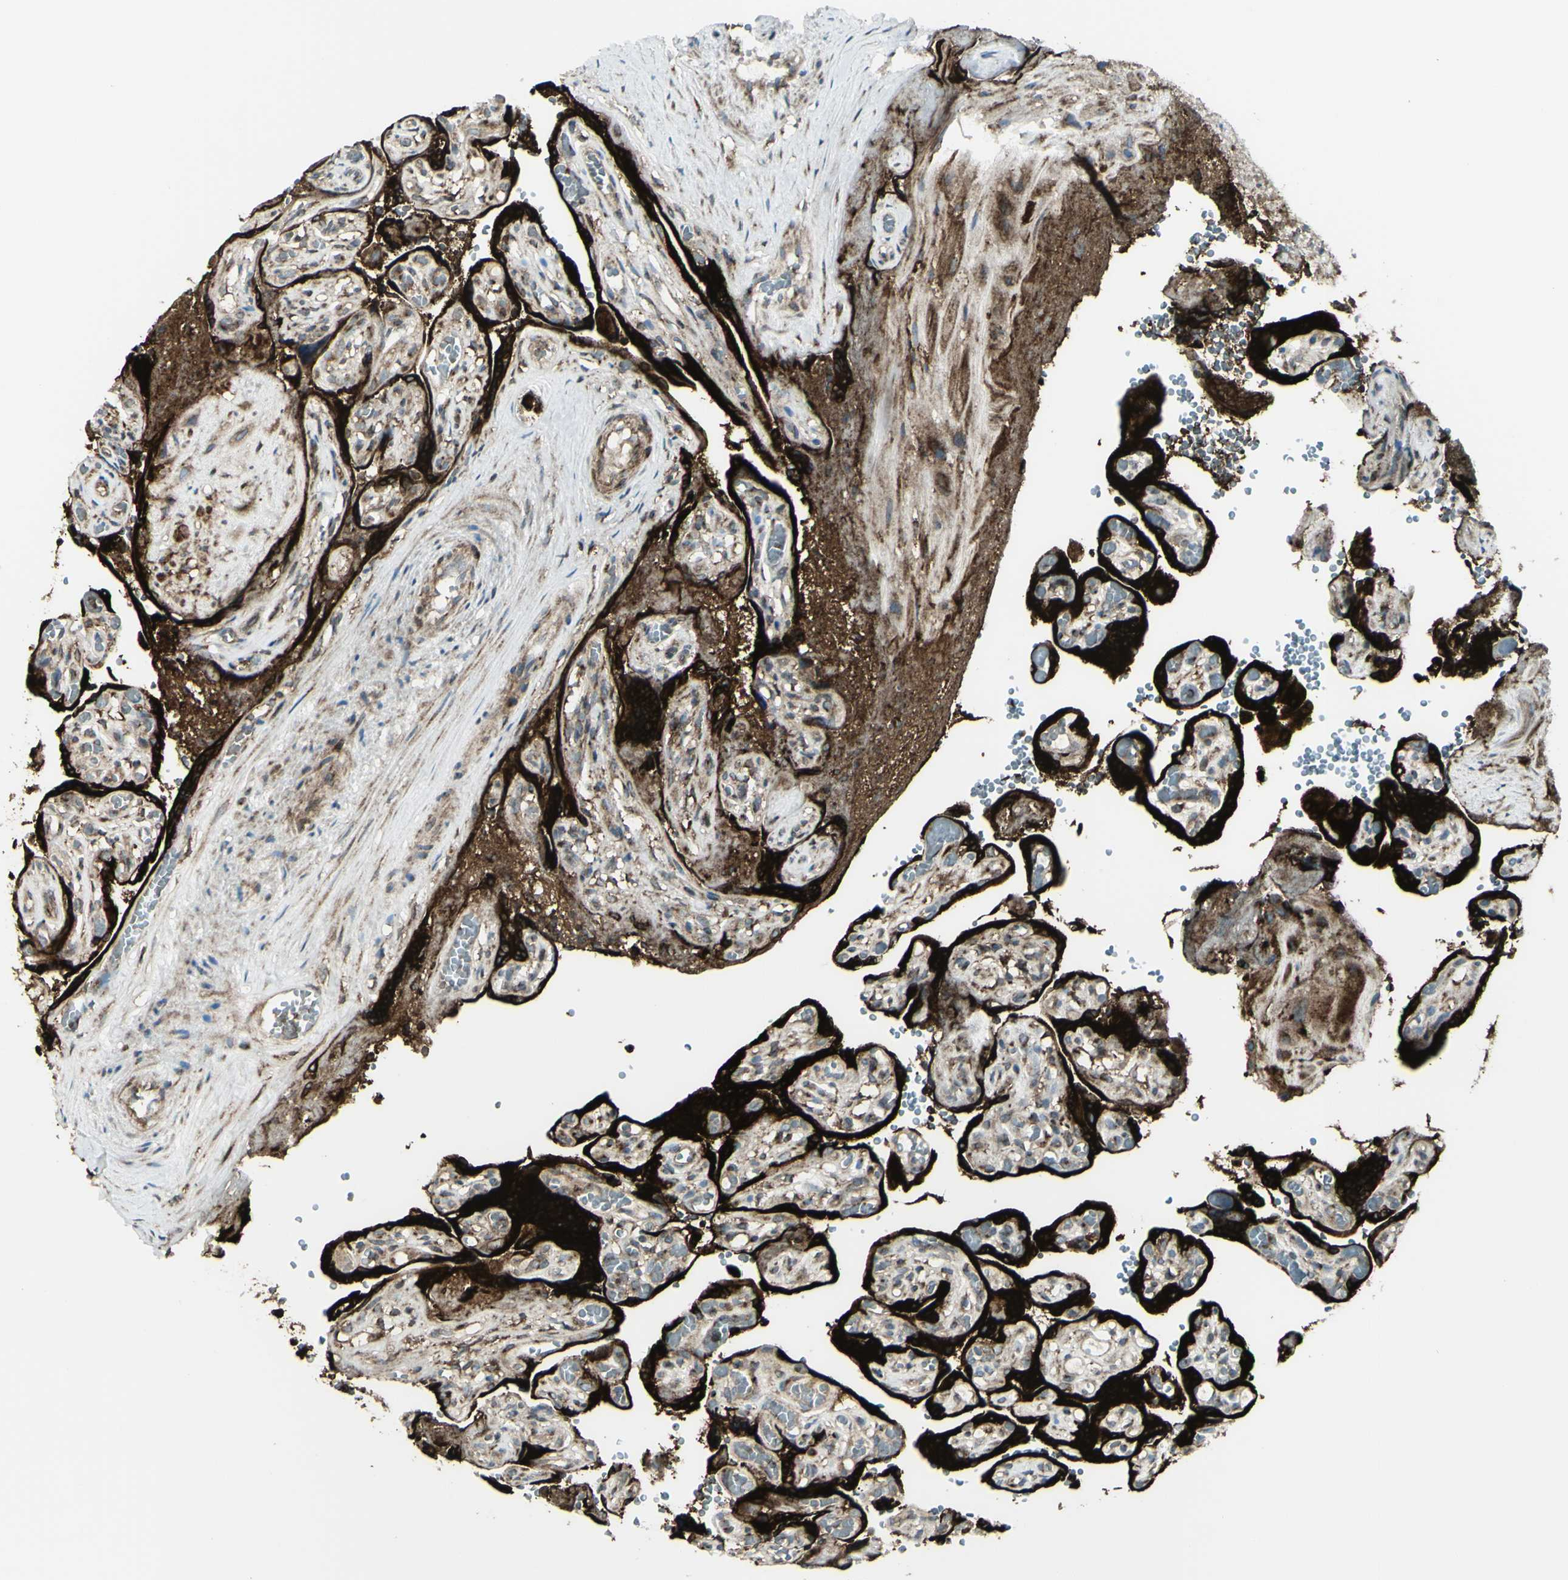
{"staining": {"intensity": "moderate", "quantity": ">75%", "location": "cytoplasmic/membranous"}, "tissue": "placenta", "cell_type": "Decidual cells", "image_type": "normal", "snomed": [{"axis": "morphology", "description": "Normal tissue, NOS"}, {"axis": "topography", "description": "Placenta"}], "caption": "Moderate cytoplasmic/membranous protein staining is identified in approximately >75% of decidual cells in placenta.", "gene": "NAPA", "patient": {"sex": "female", "age": 30}}